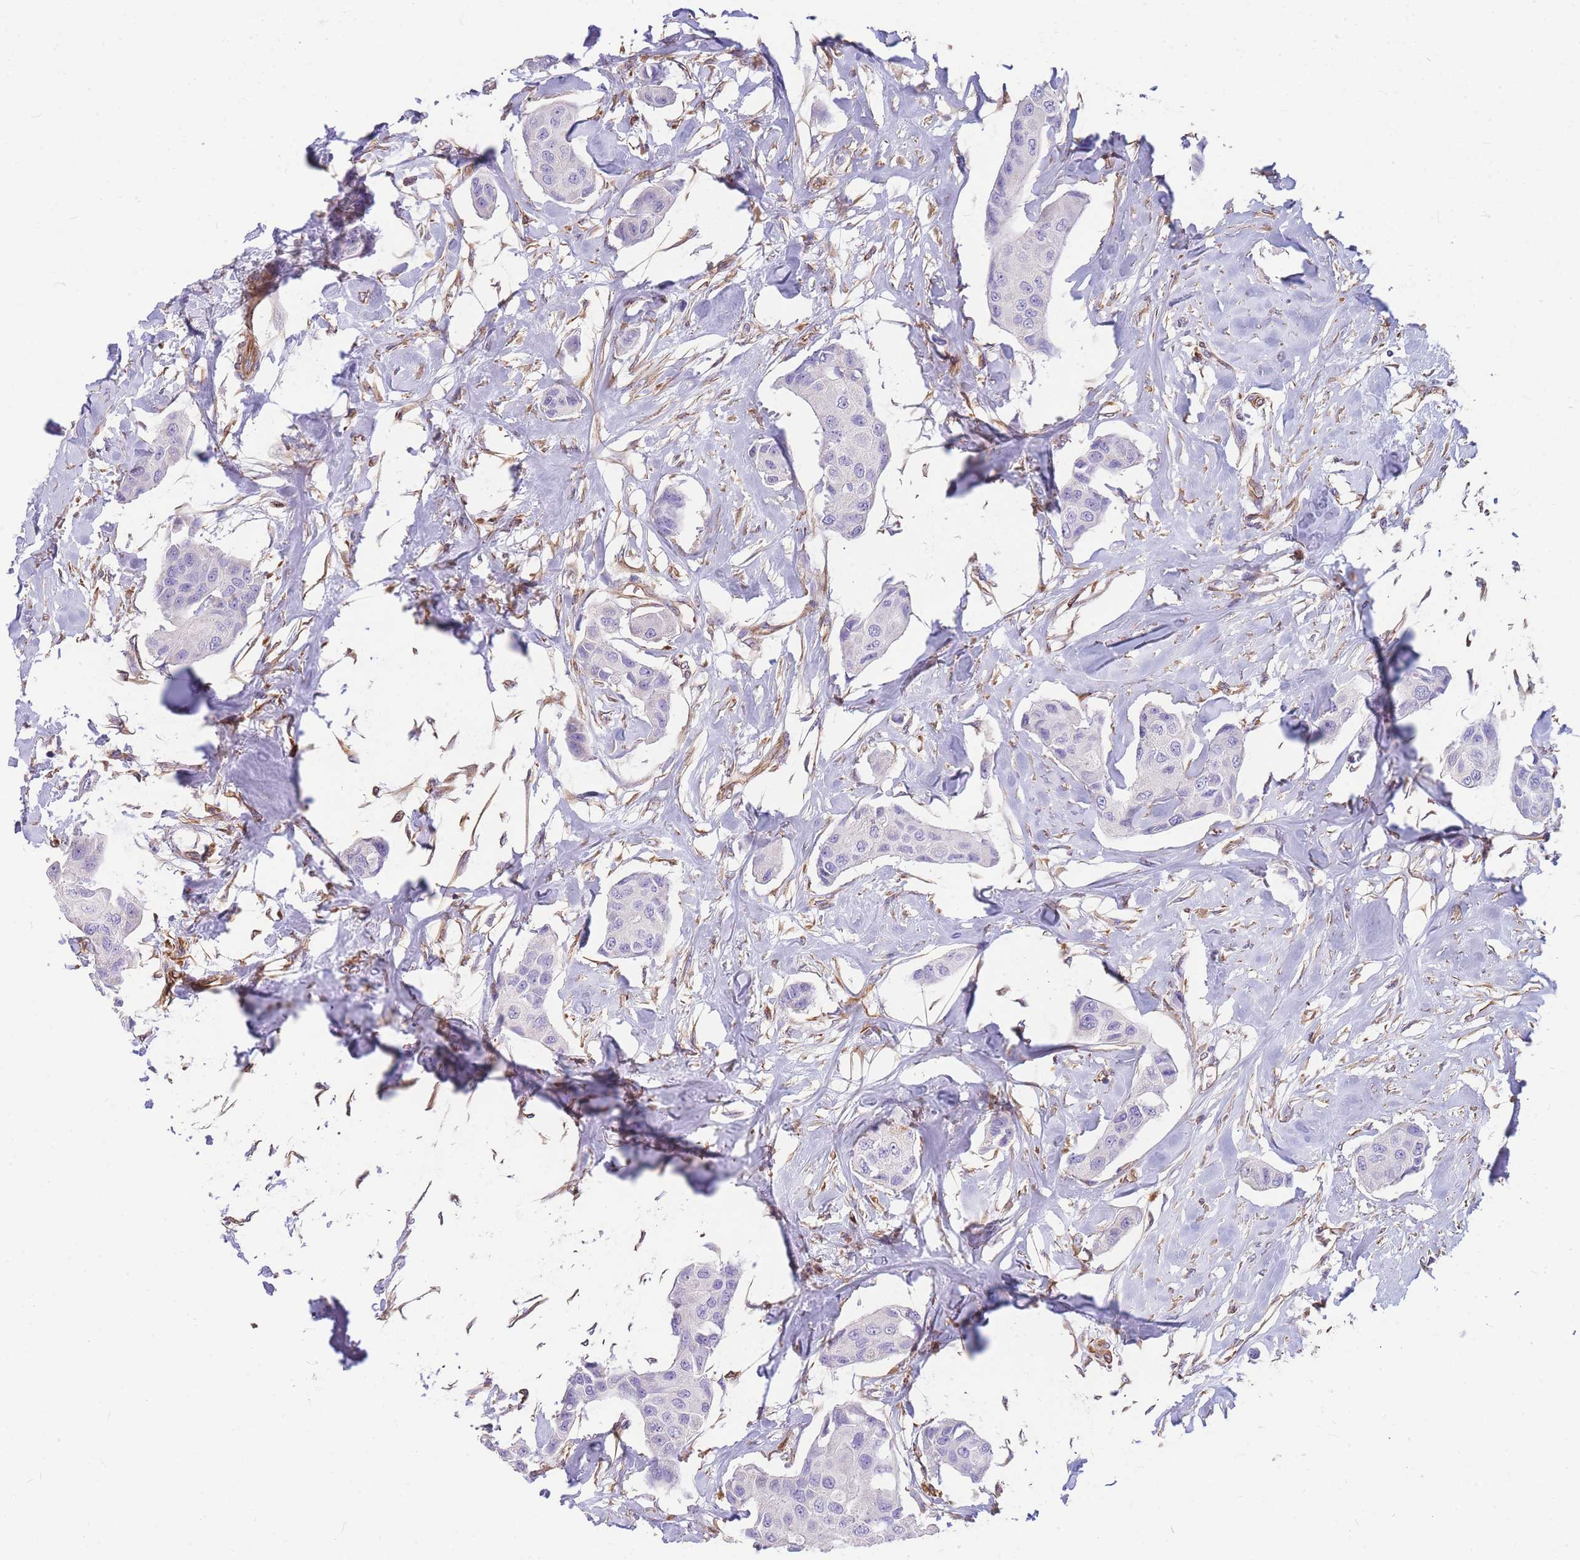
{"staining": {"intensity": "negative", "quantity": "none", "location": "none"}, "tissue": "breast cancer", "cell_type": "Tumor cells", "image_type": "cancer", "snomed": [{"axis": "morphology", "description": "Duct carcinoma"}, {"axis": "topography", "description": "Breast"}, {"axis": "topography", "description": "Lymph node"}], "caption": "Tumor cells show no significant protein positivity in breast cancer (infiltrating ductal carcinoma). (DAB immunohistochemistry (IHC) with hematoxylin counter stain).", "gene": "ANKRD53", "patient": {"sex": "female", "age": 80}}